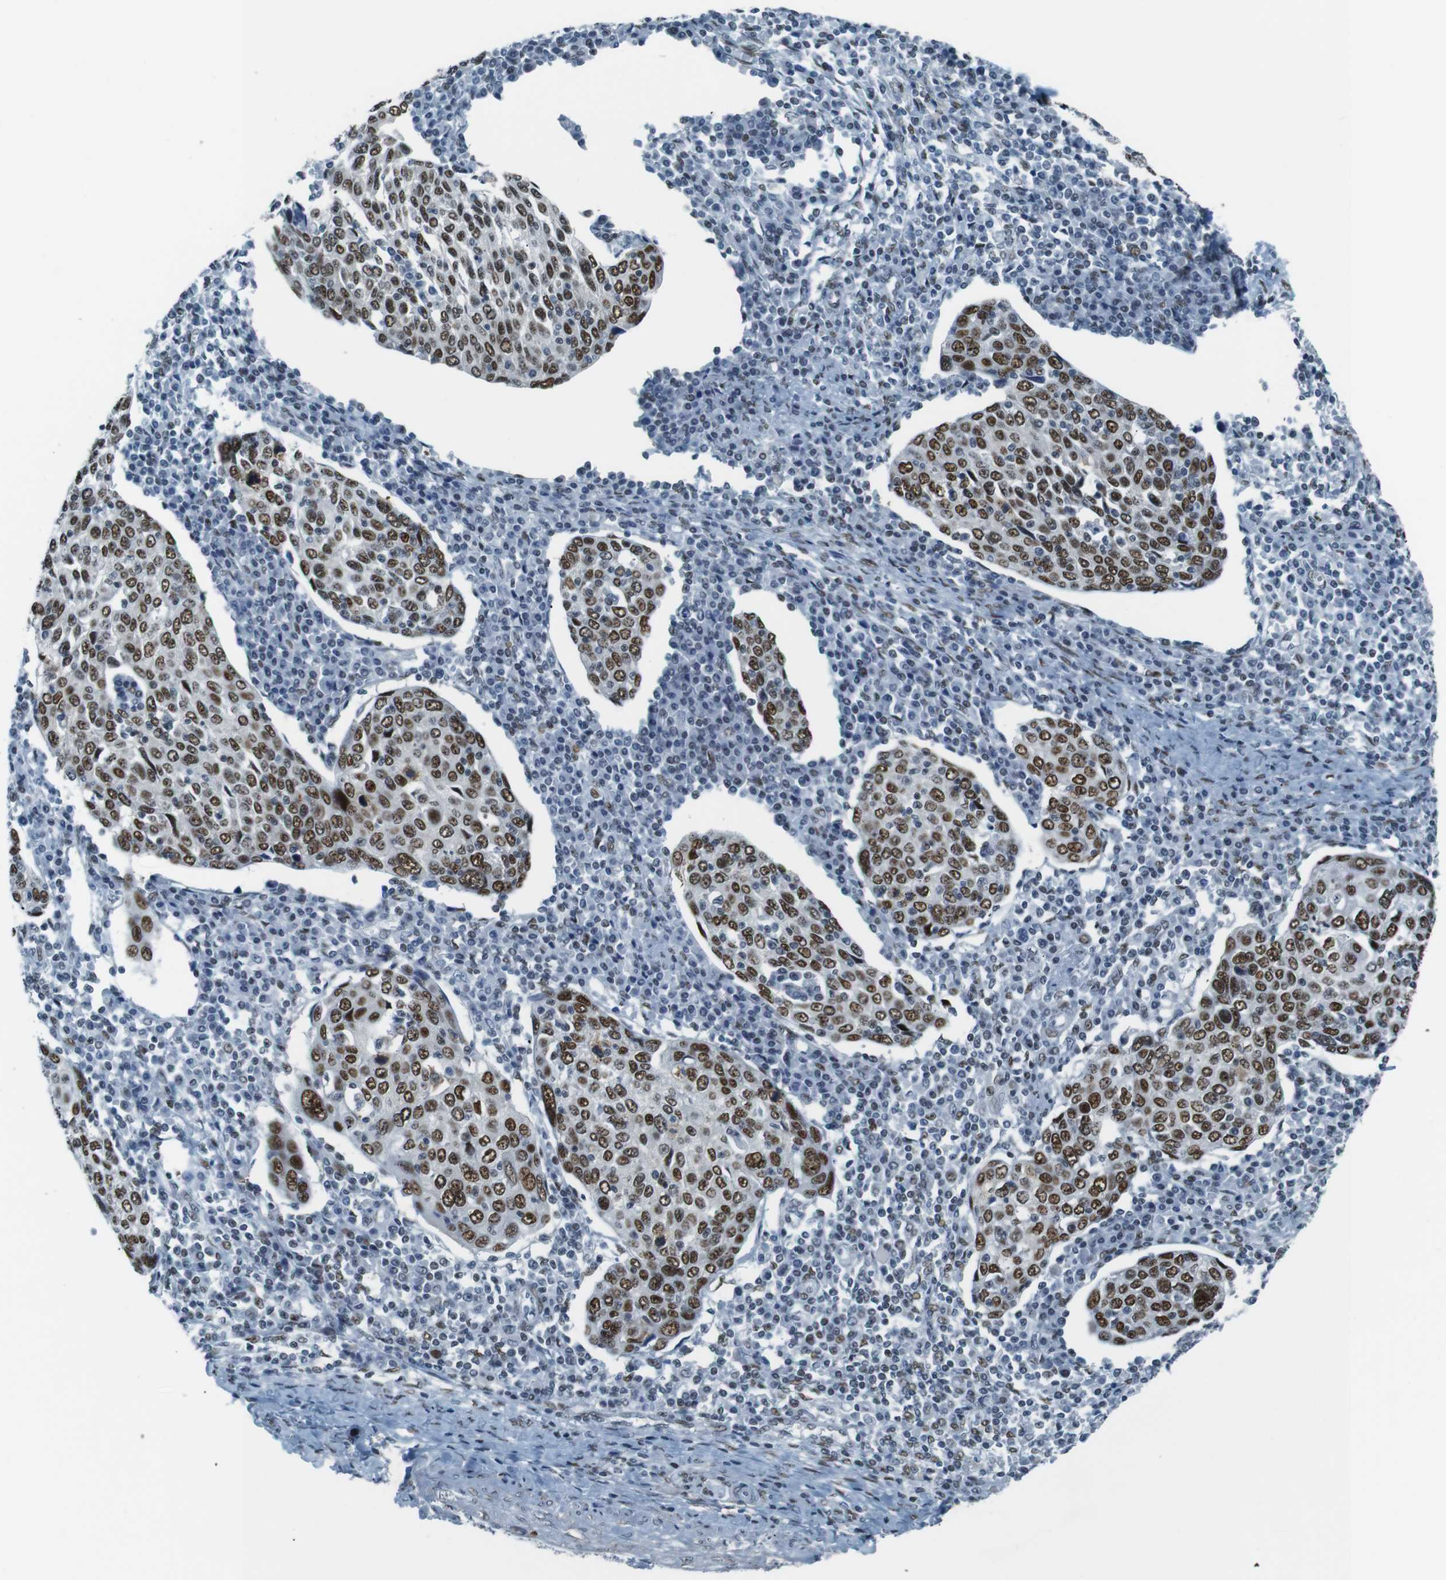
{"staining": {"intensity": "strong", "quantity": ">75%", "location": "nuclear"}, "tissue": "cervical cancer", "cell_type": "Tumor cells", "image_type": "cancer", "snomed": [{"axis": "morphology", "description": "Squamous cell carcinoma, NOS"}, {"axis": "topography", "description": "Cervix"}], "caption": "Approximately >75% of tumor cells in human squamous cell carcinoma (cervical) exhibit strong nuclear protein staining as visualized by brown immunohistochemical staining.", "gene": "HEXIM1", "patient": {"sex": "female", "age": 40}}